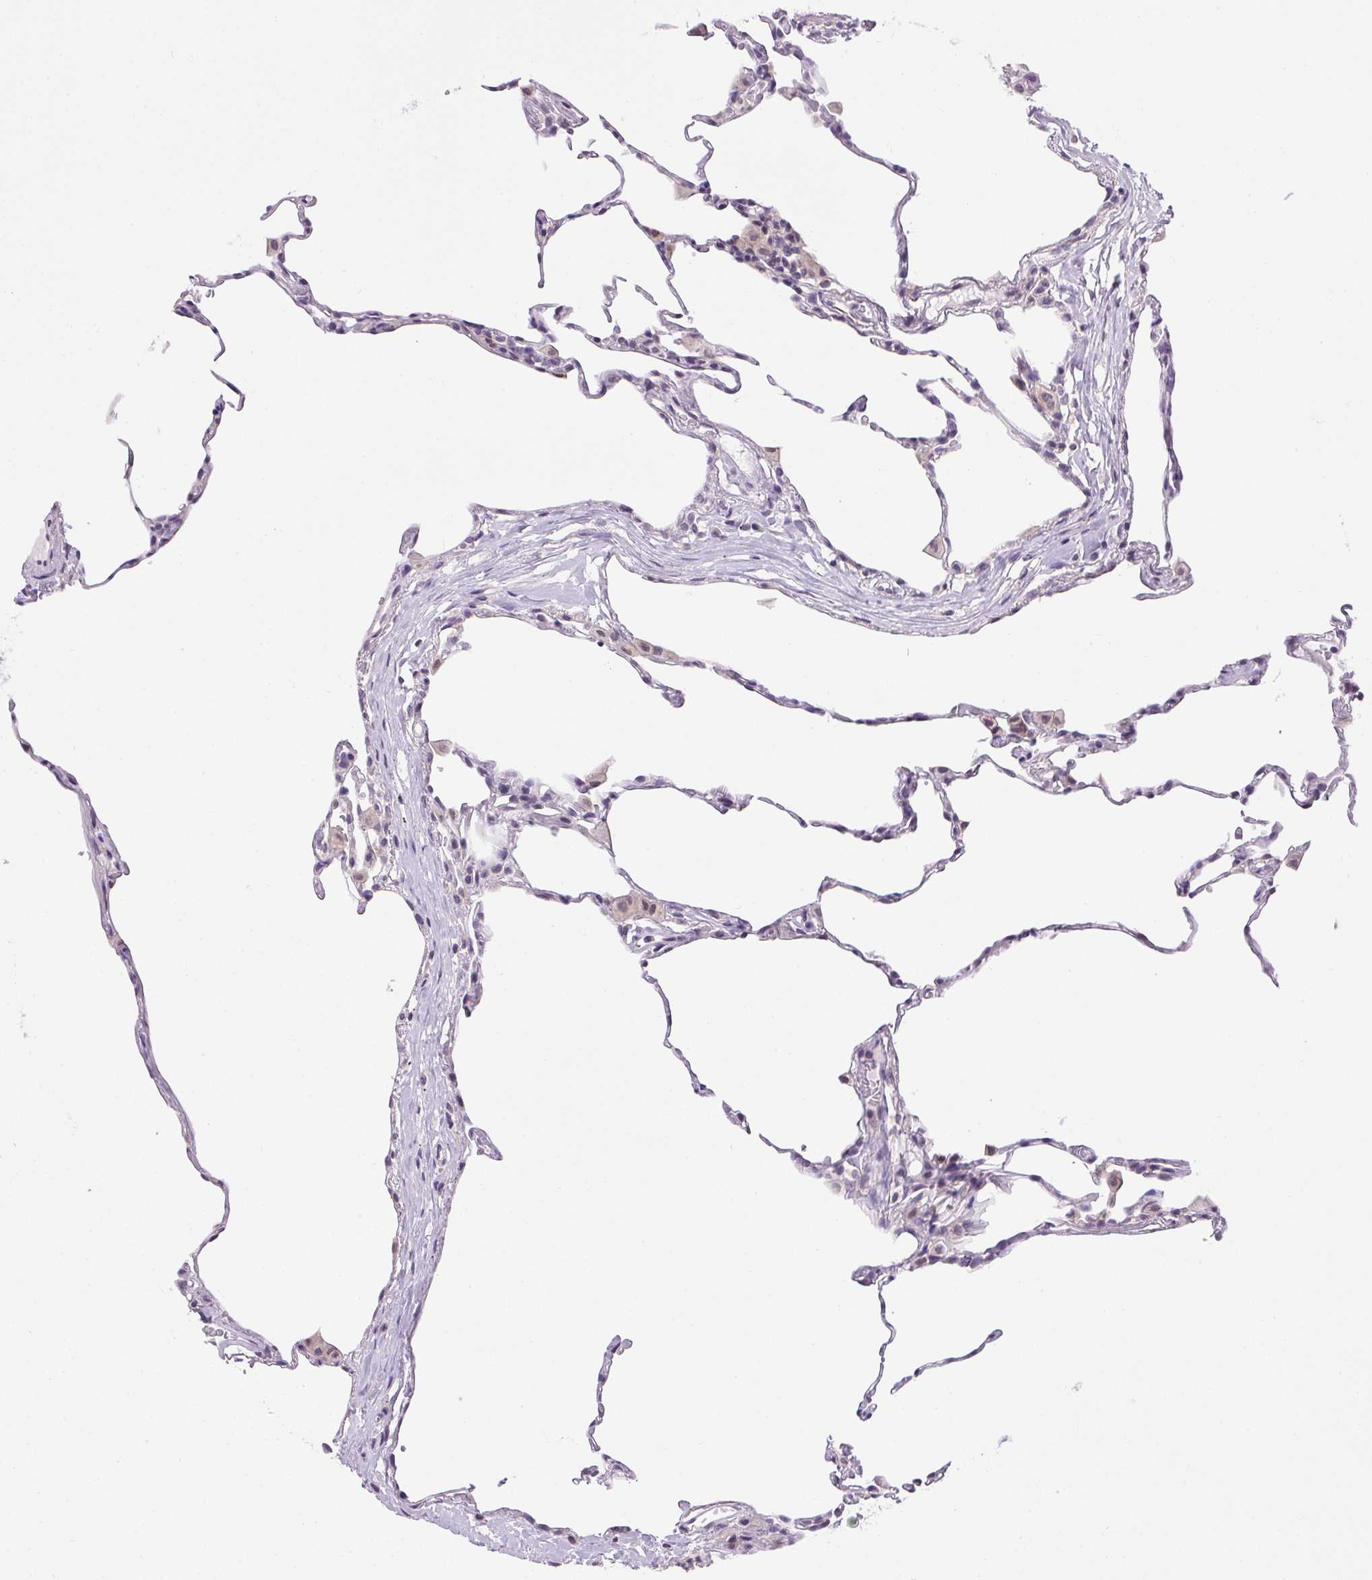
{"staining": {"intensity": "negative", "quantity": "none", "location": "none"}, "tissue": "lung", "cell_type": "Alveolar cells", "image_type": "normal", "snomed": [{"axis": "morphology", "description": "Normal tissue, NOS"}, {"axis": "topography", "description": "Lung"}], "caption": "DAB immunohistochemical staining of benign human lung shows no significant expression in alveolar cells. (DAB (3,3'-diaminobenzidine) IHC, high magnification).", "gene": "SMIM13", "patient": {"sex": "female", "age": 57}}